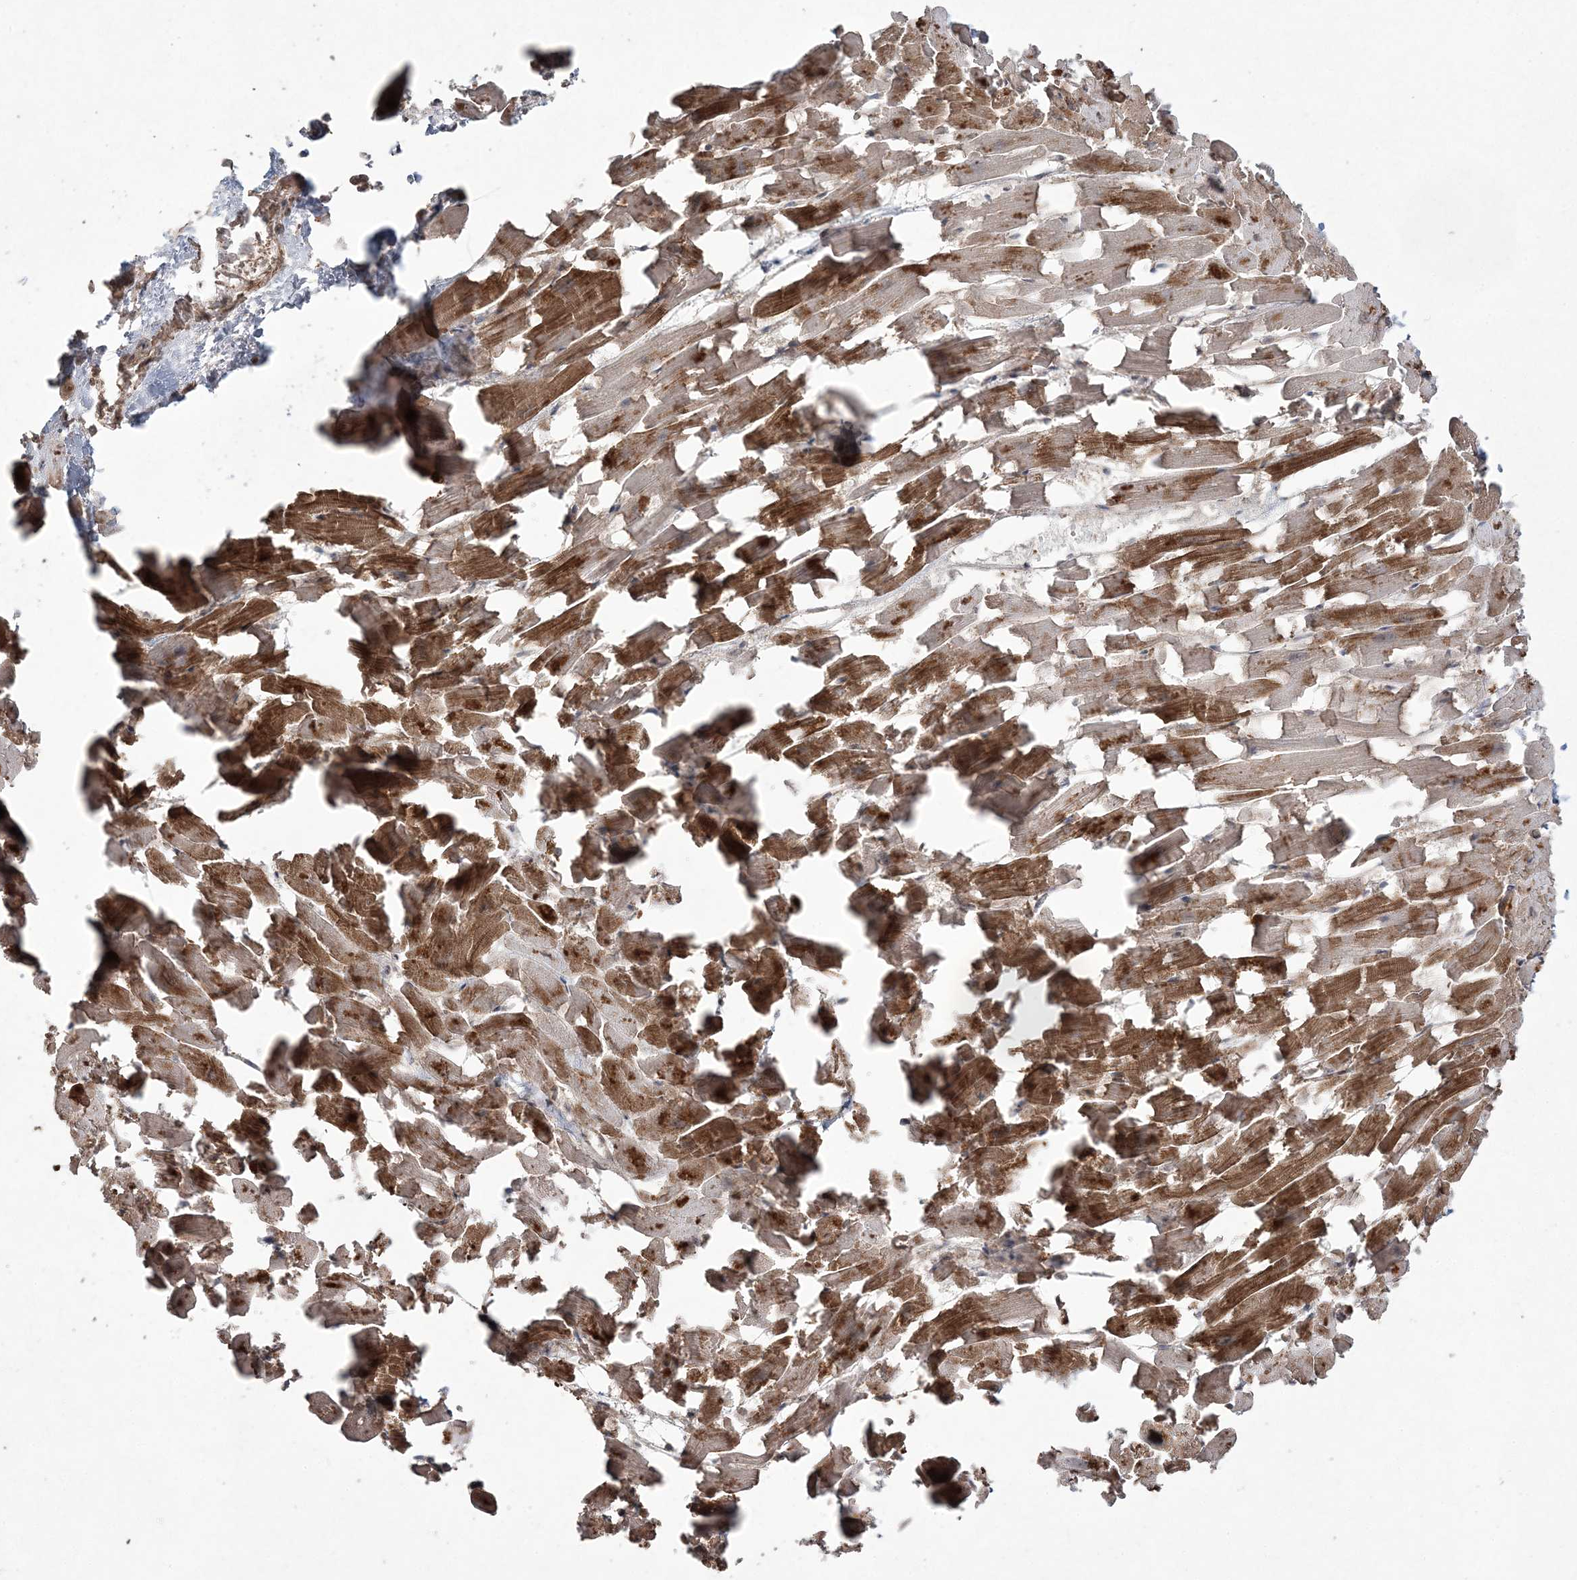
{"staining": {"intensity": "strong", "quantity": ">75%", "location": "cytoplasmic/membranous"}, "tissue": "heart muscle", "cell_type": "Cardiomyocytes", "image_type": "normal", "snomed": [{"axis": "morphology", "description": "Normal tissue, NOS"}, {"axis": "topography", "description": "Heart"}], "caption": "DAB immunohistochemical staining of normal heart muscle displays strong cytoplasmic/membranous protein positivity in about >75% of cardiomyocytes.", "gene": "EHHADH", "patient": {"sex": "female", "age": 64}}